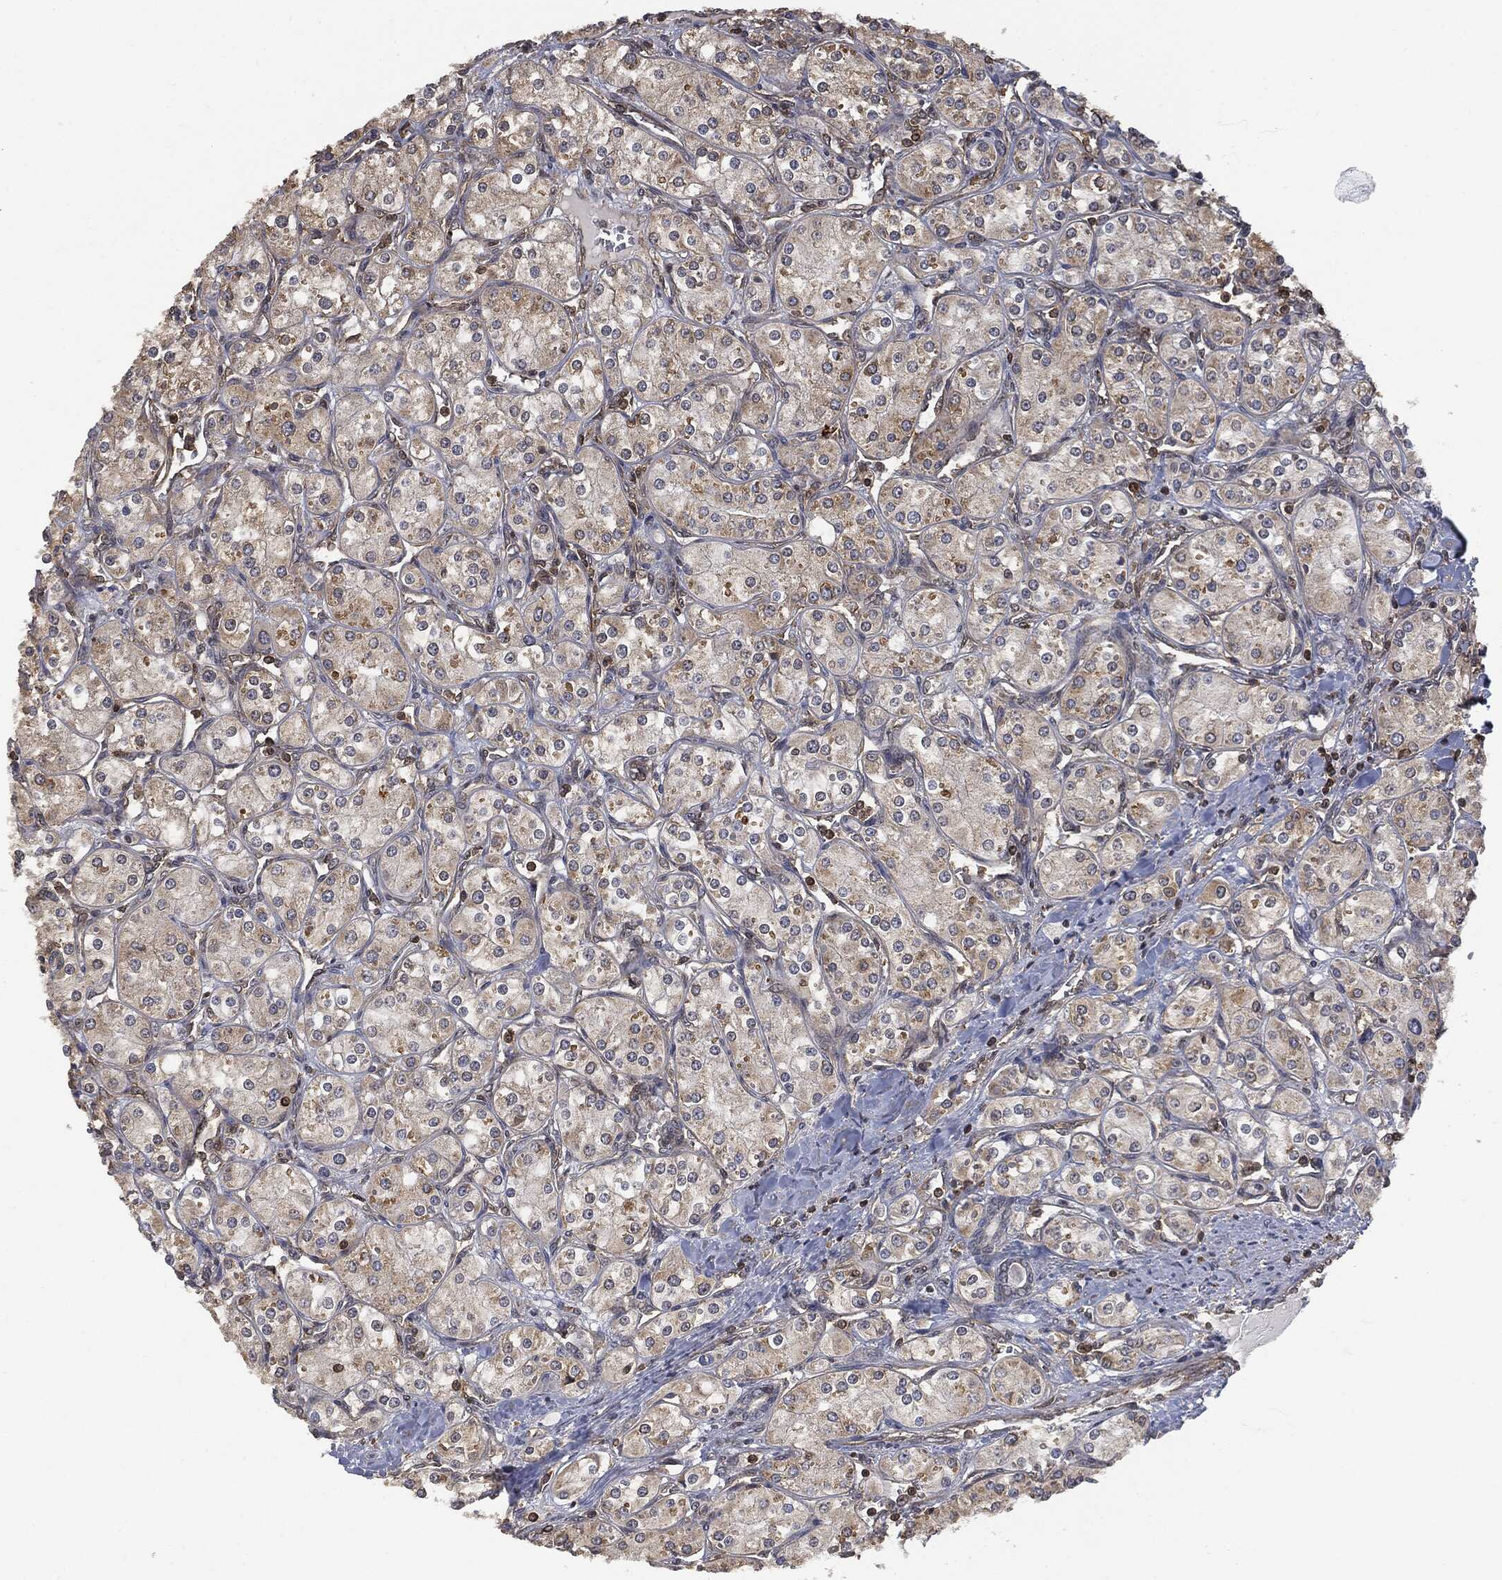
{"staining": {"intensity": "moderate", "quantity": "<25%", "location": "cytoplasmic/membranous"}, "tissue": "renal cancer", "cell_type": "Tumor cells", "image_type": "cancer", "snomed": [{"axis": "morphology", "description": "Adenocarcinoma, NOS"}, {"axis": "topography", "description": "Kidney"}], "caption": "The immunohistochemical stain shows moderate cytoplasmic/membranous expression in tumor cells of adenocarcinoma (renal) tissue.", "gene": "PSMB10", "patient": {"sex": "male", "age": 77}}